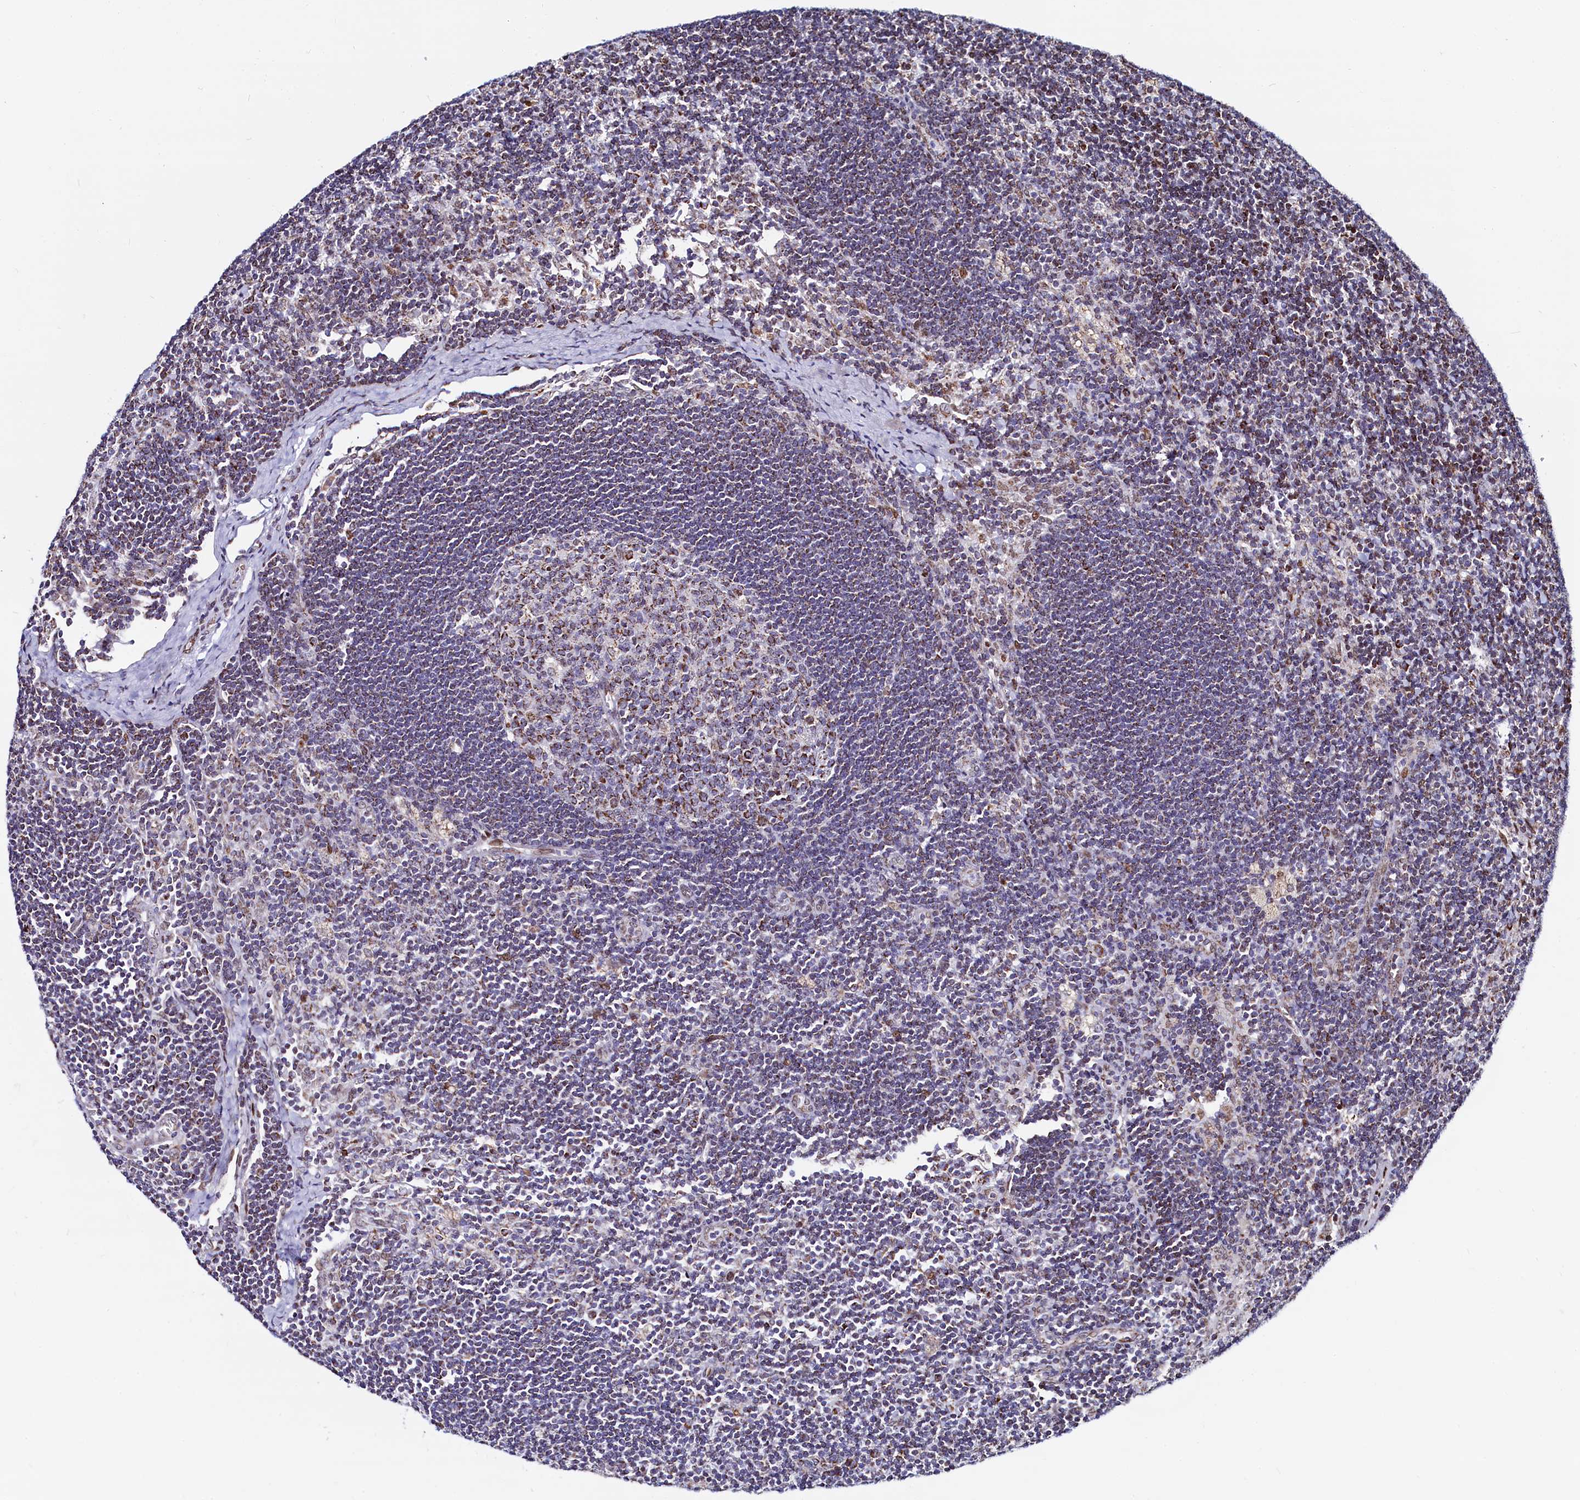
{"staining": {"intensity": "moderate", "quantity": "25%-75%", "location": "cytoplasmic/membranous"}, "tissue": "lymph node", "cell_type": "Germinal center cells", "image_type": "normal", "snomed": [{"axis": "morphology", "description": "Normal tissue, NOS"}, {"axis": "topography", "description": "Lymph node"}], "caption": "Moderate cytoplasmic/membranous protein expression is identified in about 25%-75% of germinal center cells in lymph node.", "gene": "HDGFL3", "patient": {"sex": "male", "age": 24}}